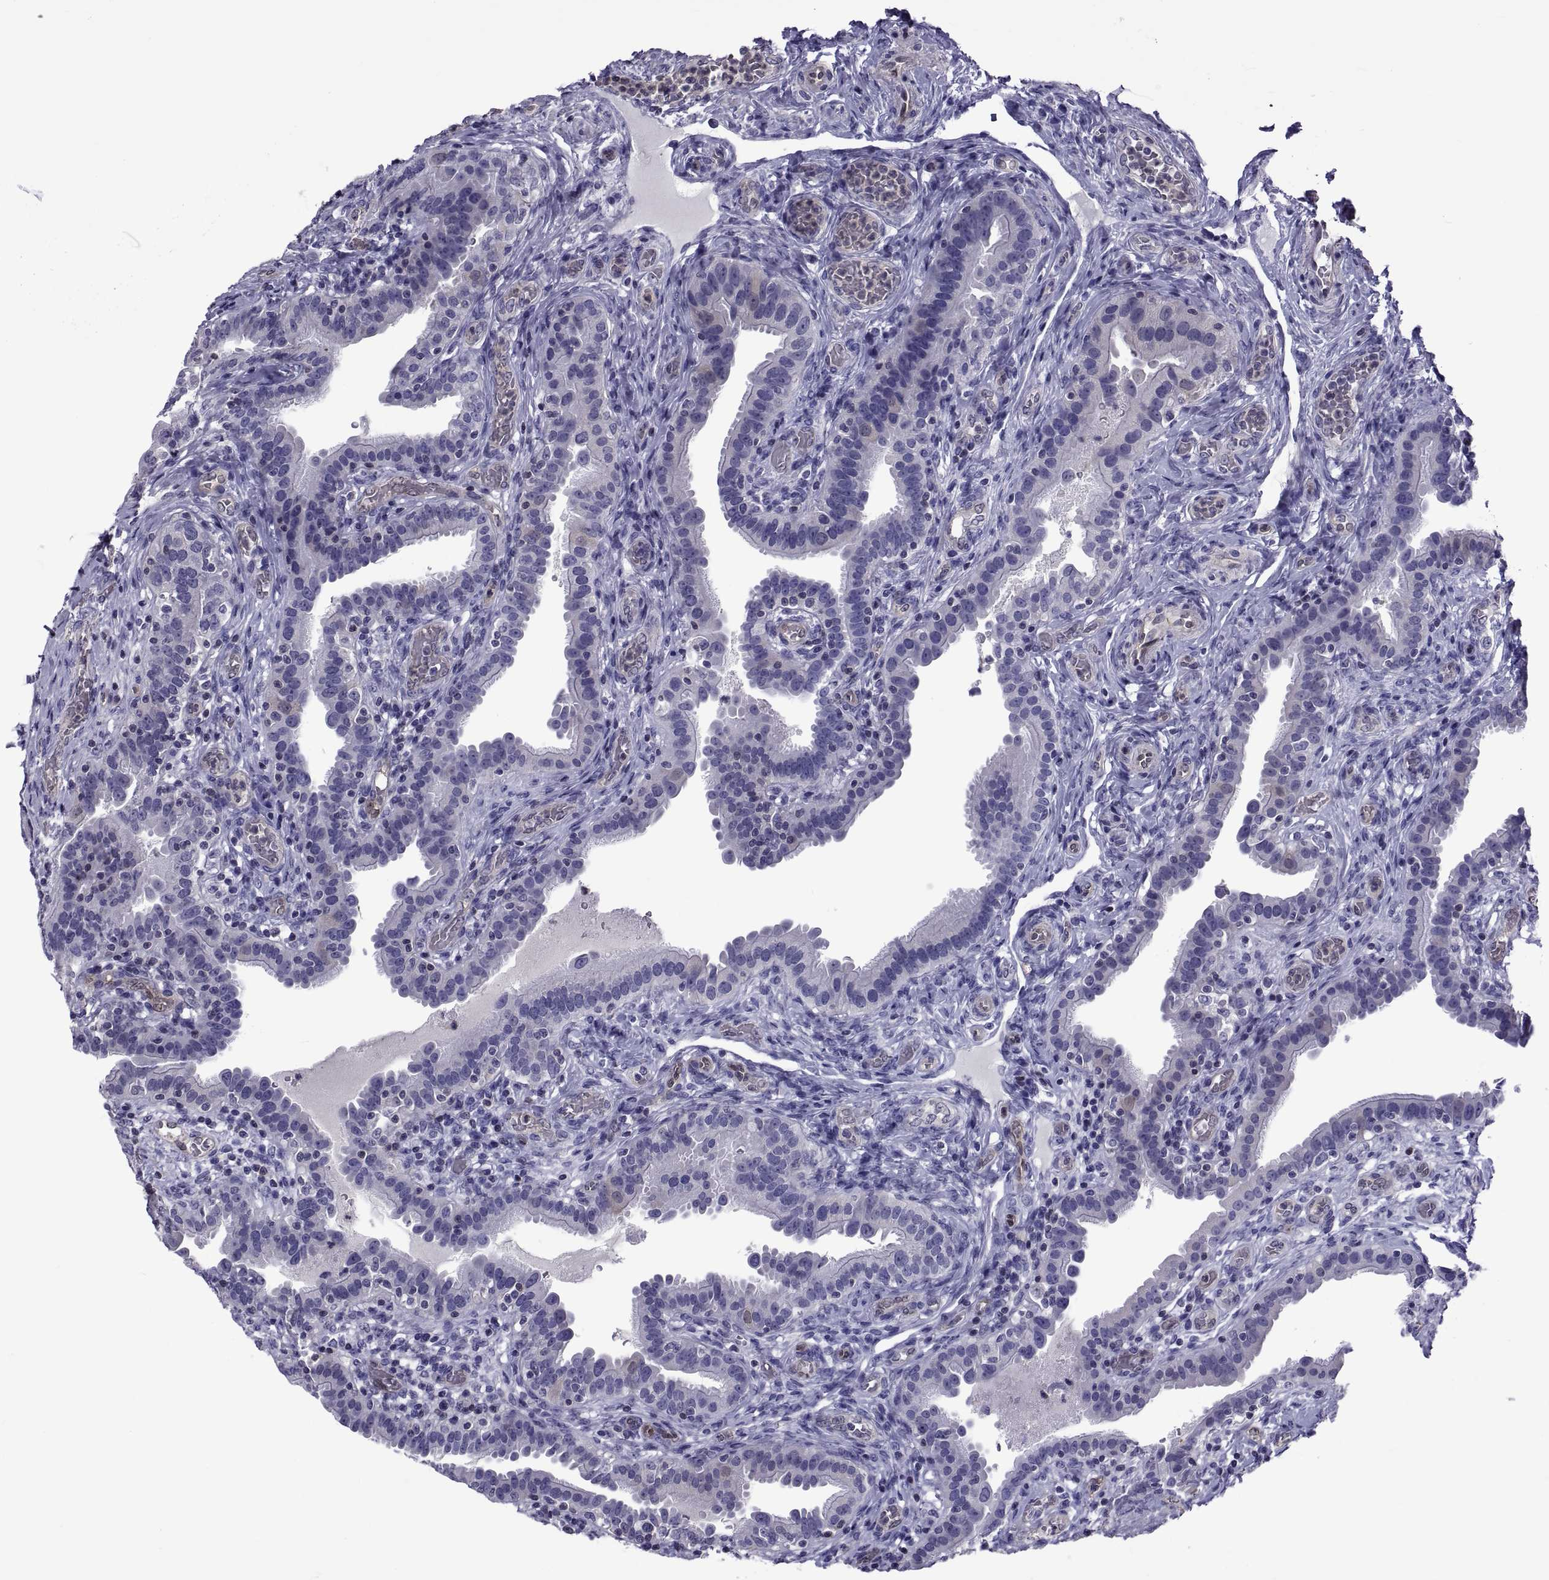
{"staining": {"intensity": "negative", "quantity": "none", "location": "none"}, "tissue": "fallopian tube", "cell_type": "Glandular cells", "image_type": "normal", "snomed": [{"axis": "morphology", "description": "Normal tissue, NOS"}, {"axis": "topography", "description": "Fallopian tube"}, {"axis": "topography", "description": "Ovary"}], "caption": "This is an immunohistochemistry (IHC) histopathology image of benign fallopian tube. There is no positivity in glandular cells.", "gene": "LCN9", "patient": {"sex": "female", "age": 41}}